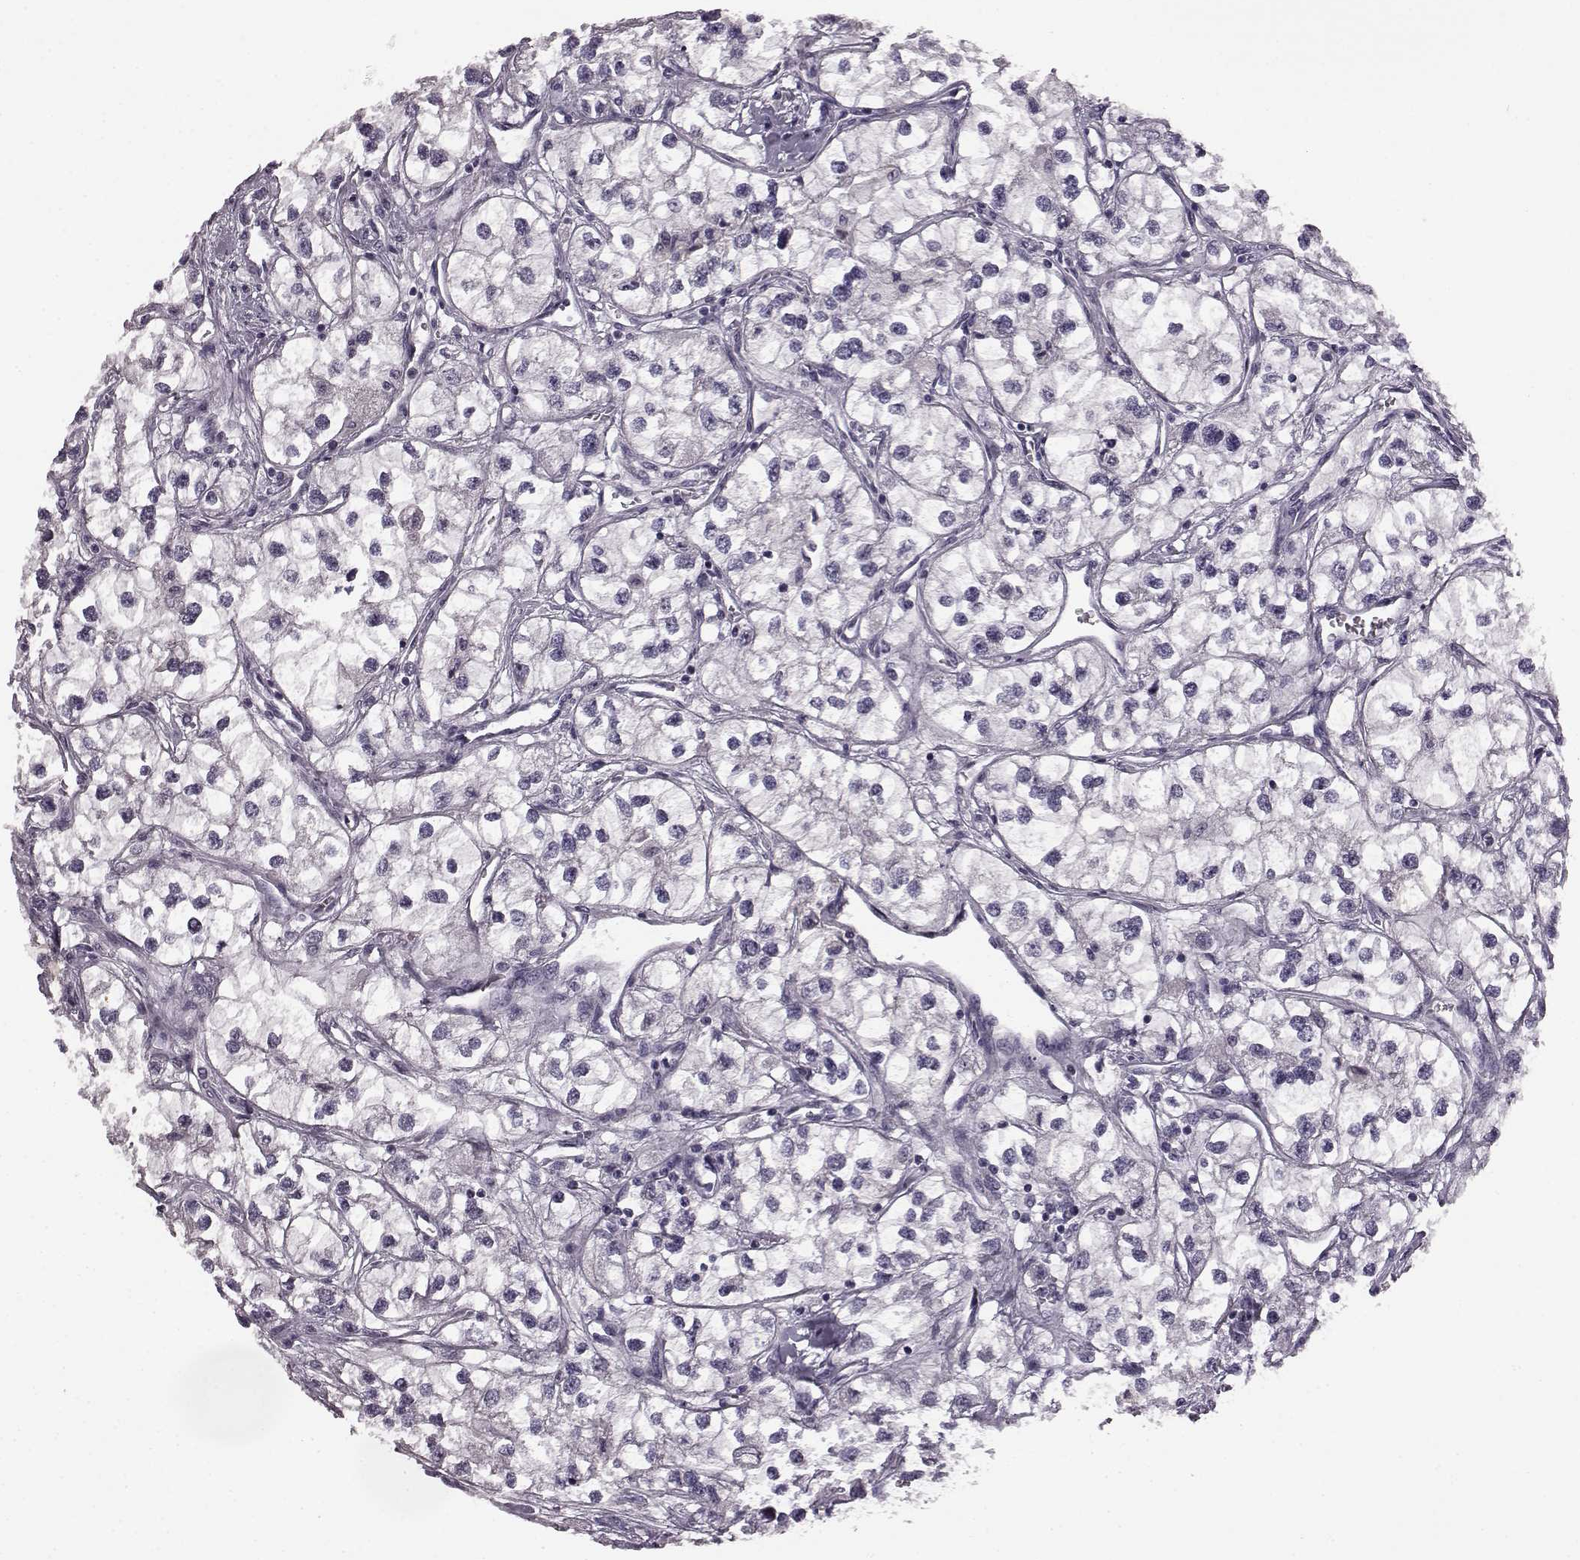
{"staining": {"intensity": "negative", "quantity": "none", "location": "none"}, "tissue": "renal cancer", "cell_type": "Tumor cells", "image_type": "cancer", "snomed": [{"axis": "morphology", "description": "Adenocarcinoma, NOS"}, {"axis": "topography", "description": "Kidney"}], "caption": "The micrograph displays no significant staining in tumor cells of renal adenocarcinoma.", "gene": "ODAD4", "patient": {"sex": "male", "age": 59}}